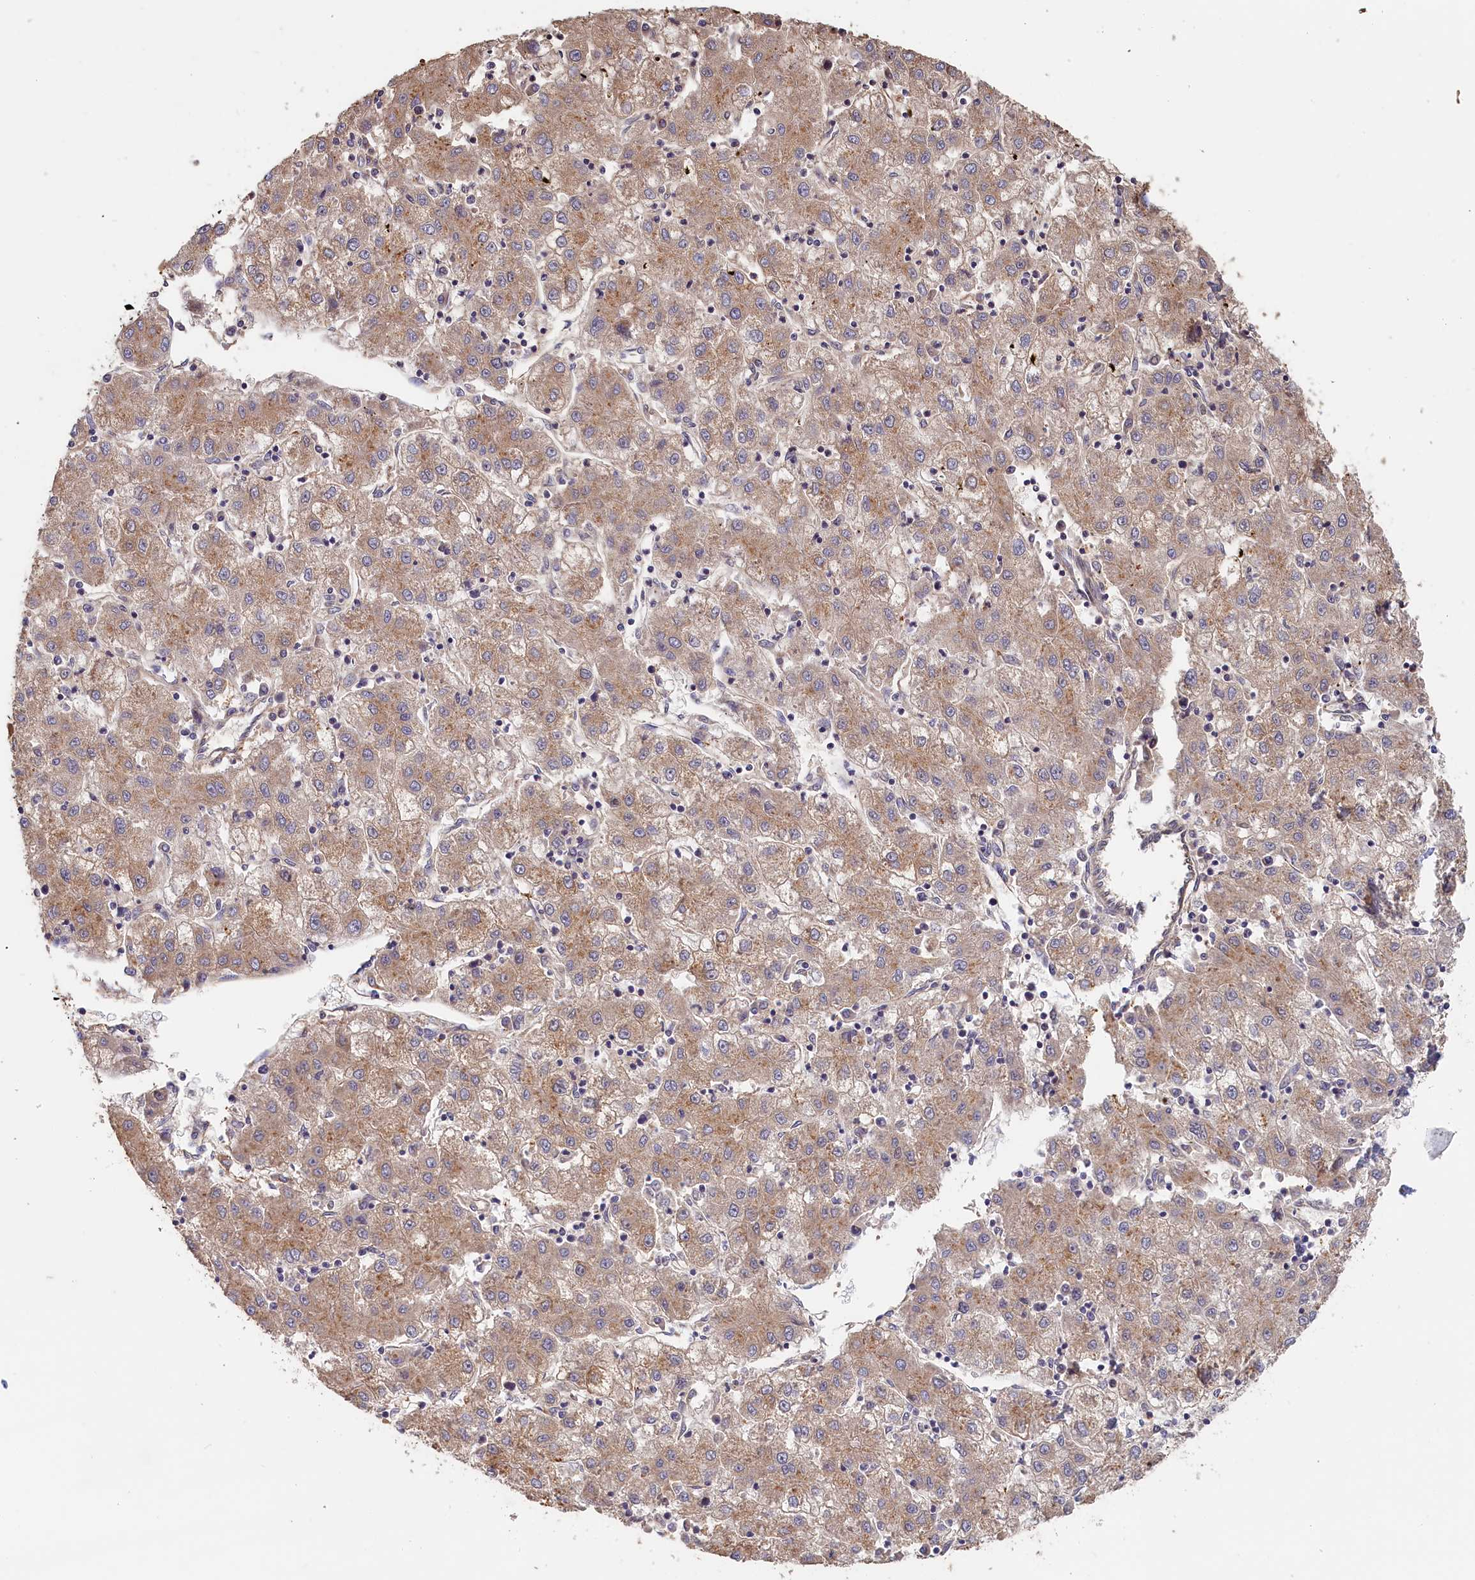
{"staining": {"intensity": "weak", "quantity": ">75%", "location": "cytoplasmic/membranous"}, "tissue": "liver cancer", "cell_type": "Tumor cells", "image_type": "cancer", "snomed": [{"axis": "morphology", "description": "Carcinoma, Hepatocellular, NOS"}, {"axis": "topography", "description": "Liver"}], "caption": "Brown immunohistochemical staining in hepatocellular carcinoma (liver) demonstrates weak cytoplasmic/membranous positivity in approximately >75% of tumor cells.", "gene": "STX16", "patient": {"sex": "male", "age": 72}}